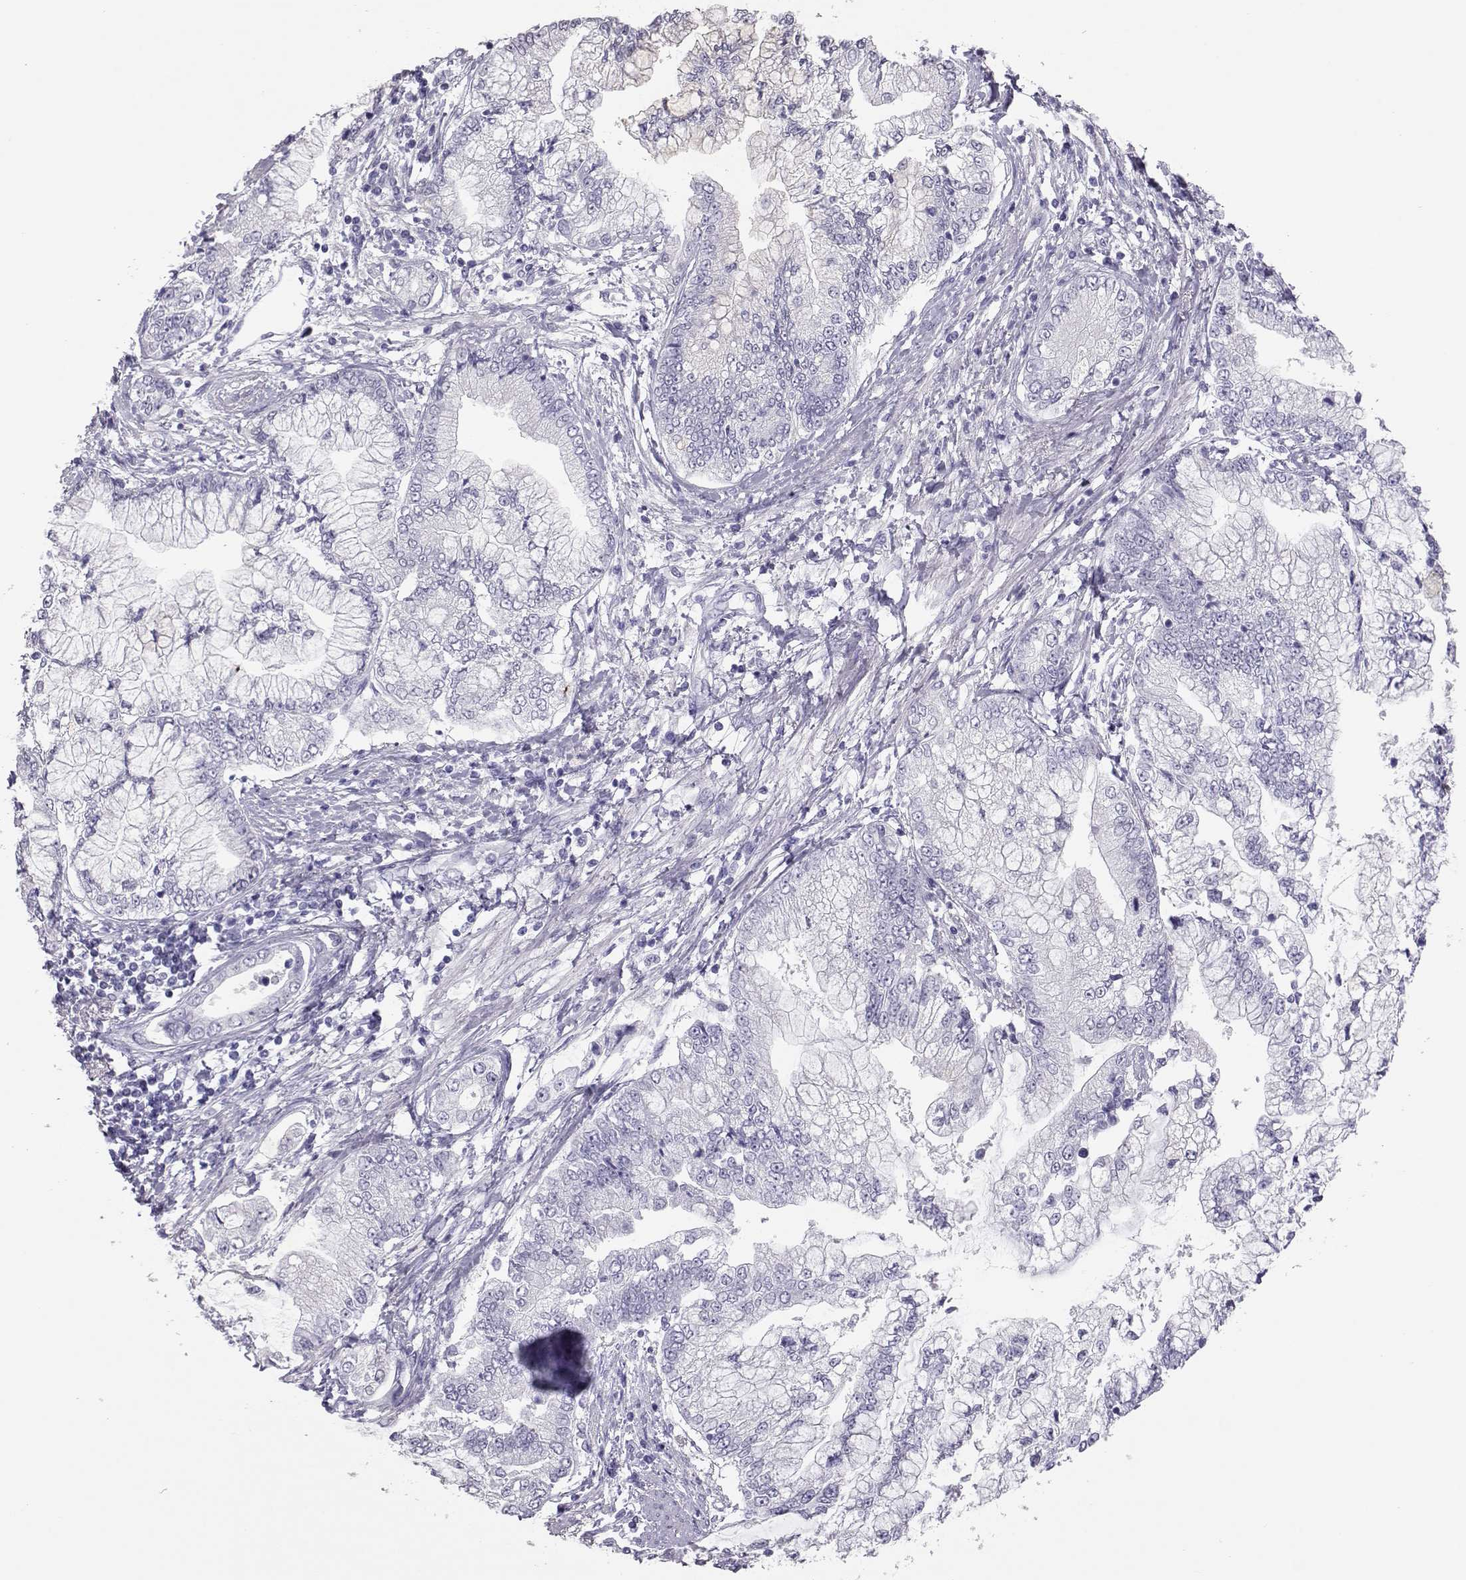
{"staining": {"intensity": "negative", "quantity": "none", "location": "none"}, "tissue": "stomach cancer", "cell_type": "Tumor cells", "image_type": "cancer", "snomed": [{"axis": "morphology", "description": "Adenocarcinoma, NOS"}, {"axis": "topography", "description": "Stomach, upper"}], "caption": "Tumor cells are negative for protein expression in human stomach cancer.", "gene": "PMCH", "patient": {"sex": "female", "age": 74}}